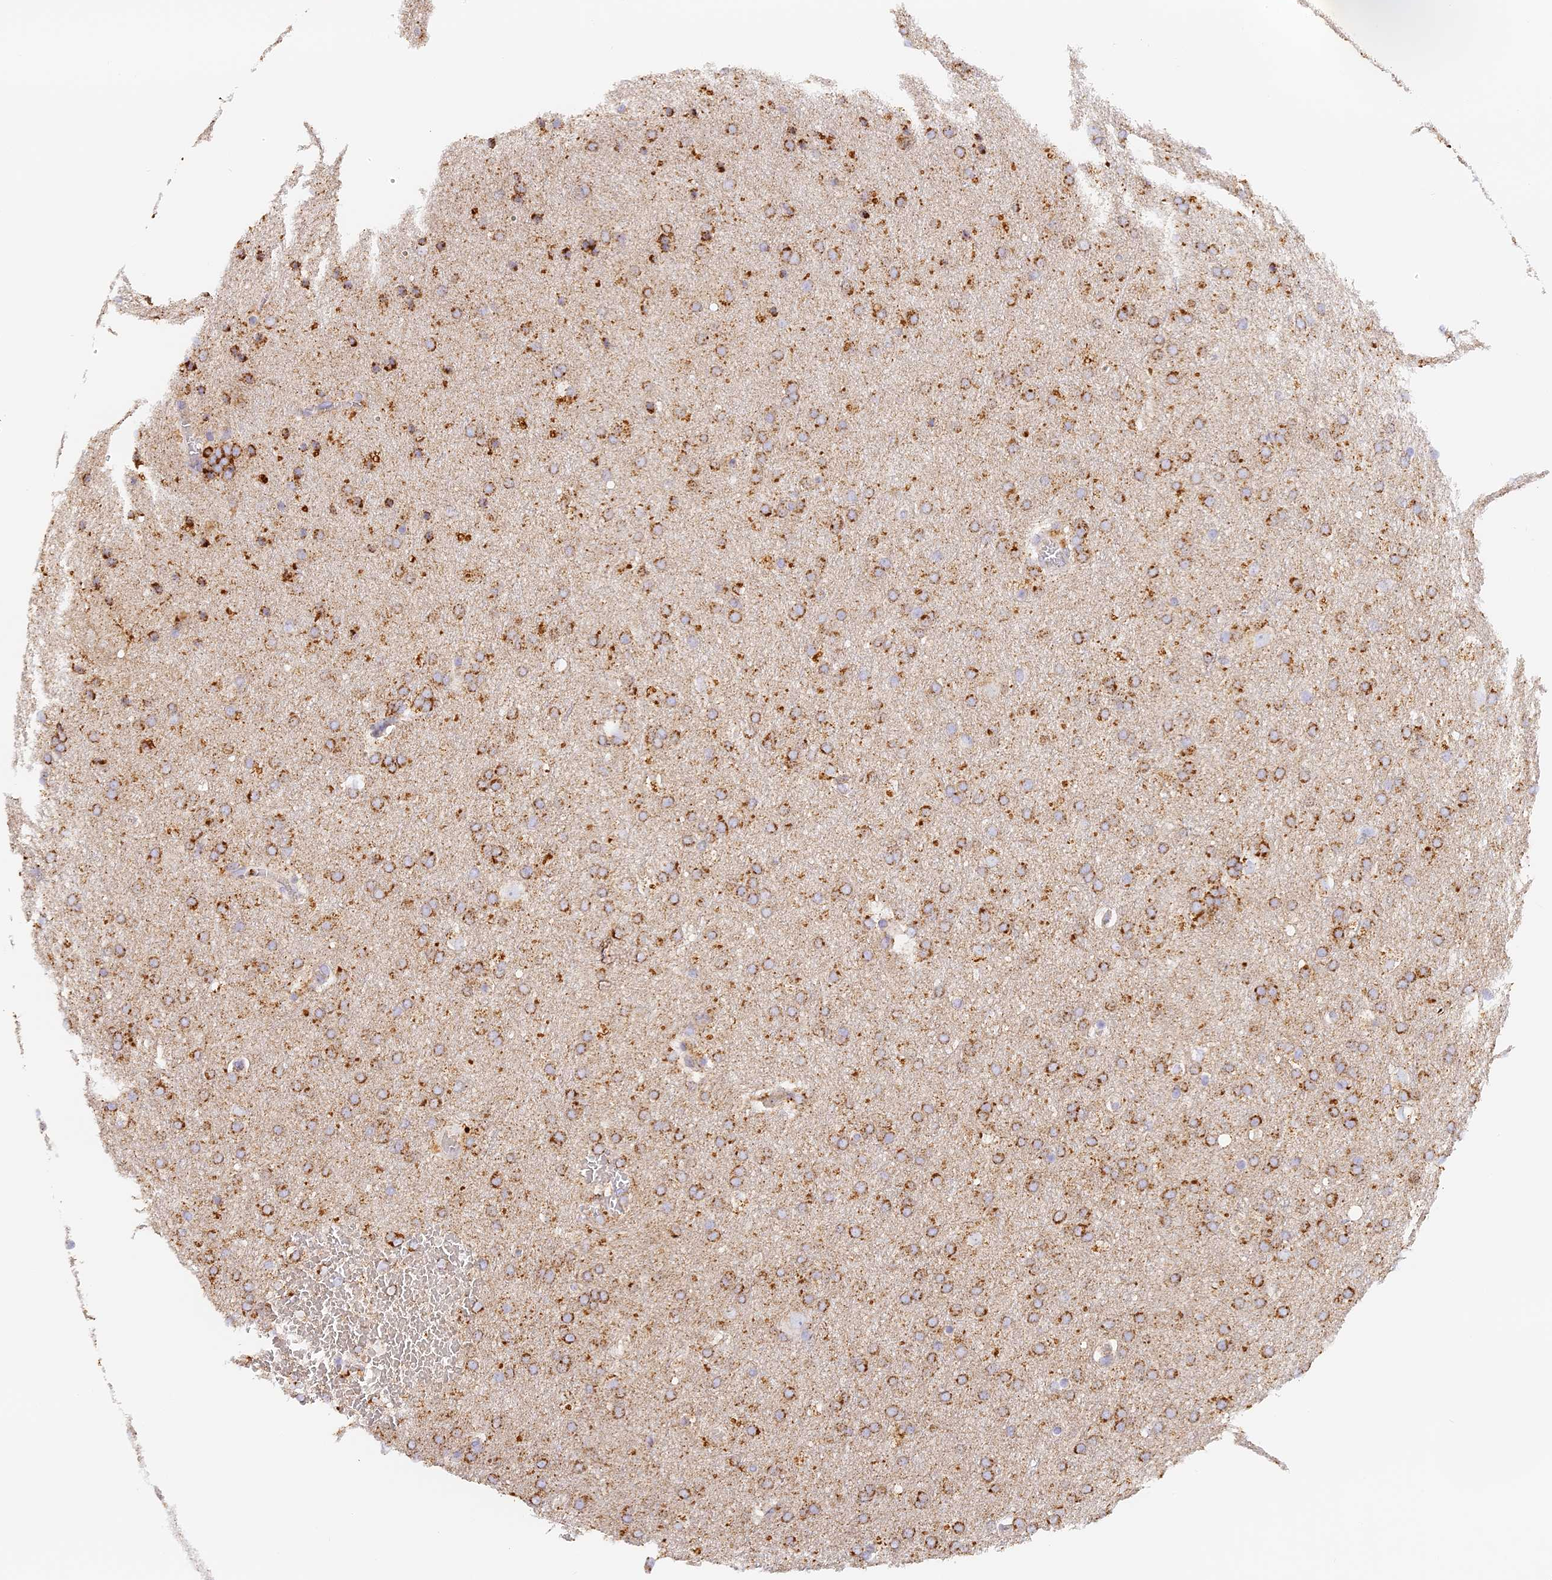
{"staining": {"intensity": "moderate", "quantity": ">75%", "location": "cytoplasmic/membranous"}, "tissue": "glioma", "cell_type": "Tumor cells", "image_type": "cancer", "snomed": [{"axis": "morphology", "description": "Glioma, malignant, Low grade"}, {"axis": "topography", "description": "Brain"}], "caption": "About >75% of tumor cells in malignant low-grade glioma reveal moderate cytoplasmic/membranous protein positivity as visualized by brown immunohistochemical staining.", "gene": "LAMP2", "patient": {"sex": "female", "age": 37}}